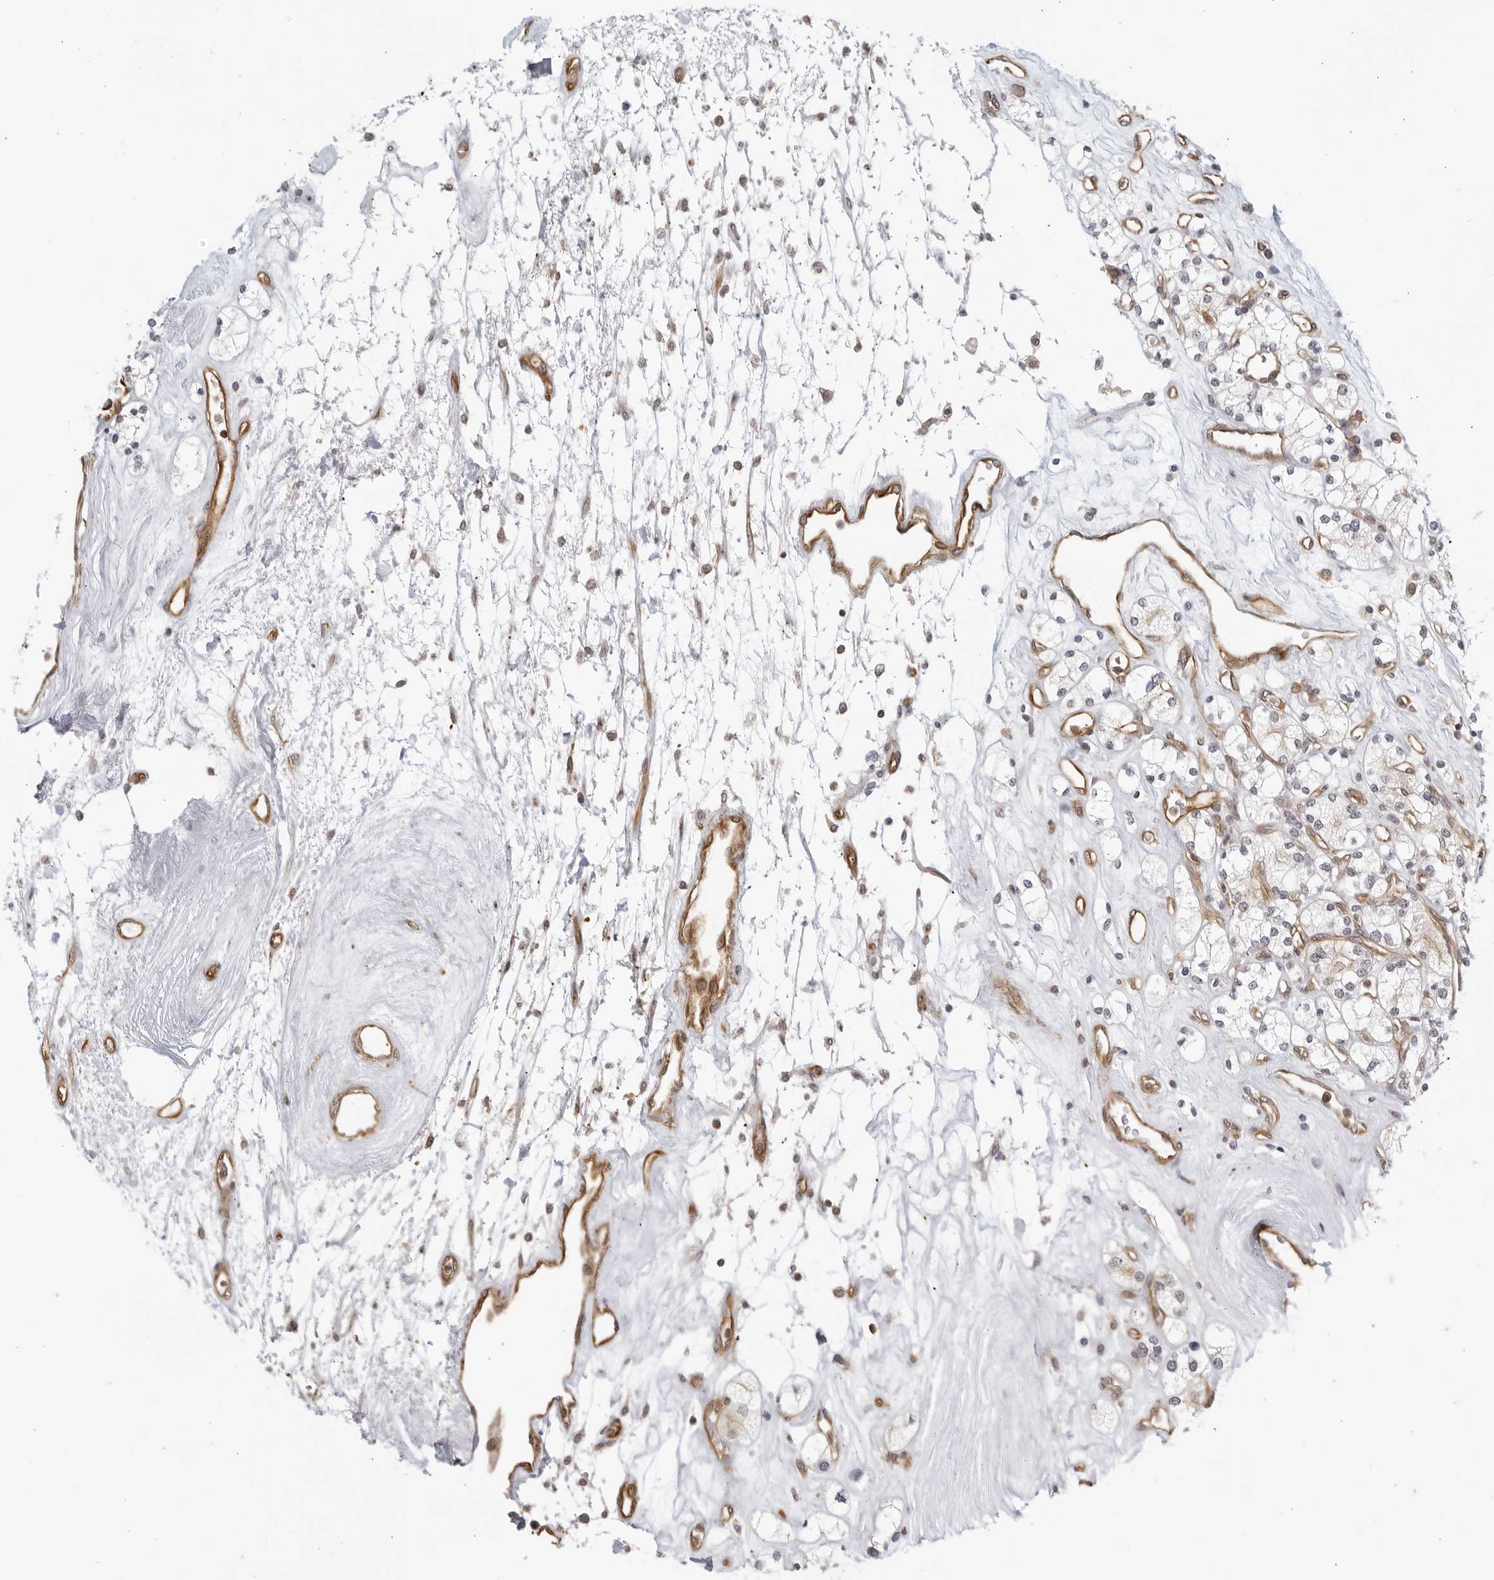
{"staining": {"intensity": "negative", "quantity": "none", "location": "none"}, "tissue": "renal cancer", "cell_type": "Tumor cells", "image_type": "cancer", "snomed": [{"axis": "morphology", "description": "Adenocarcinoma, NOS"}, {"axis": "topography", "description": "Kidney"}], "caption": "Tumor cells are negative for brown protein staining in renal cancer (adenocarcinoma). The staining was performed using DAB to visualize the protein expression in brown, while the nuclei were stained in blue with hematoxylin (Magnification: 20x).", "gene": "SERTAD4", "patient": {"sex": "male", "age": 77}}